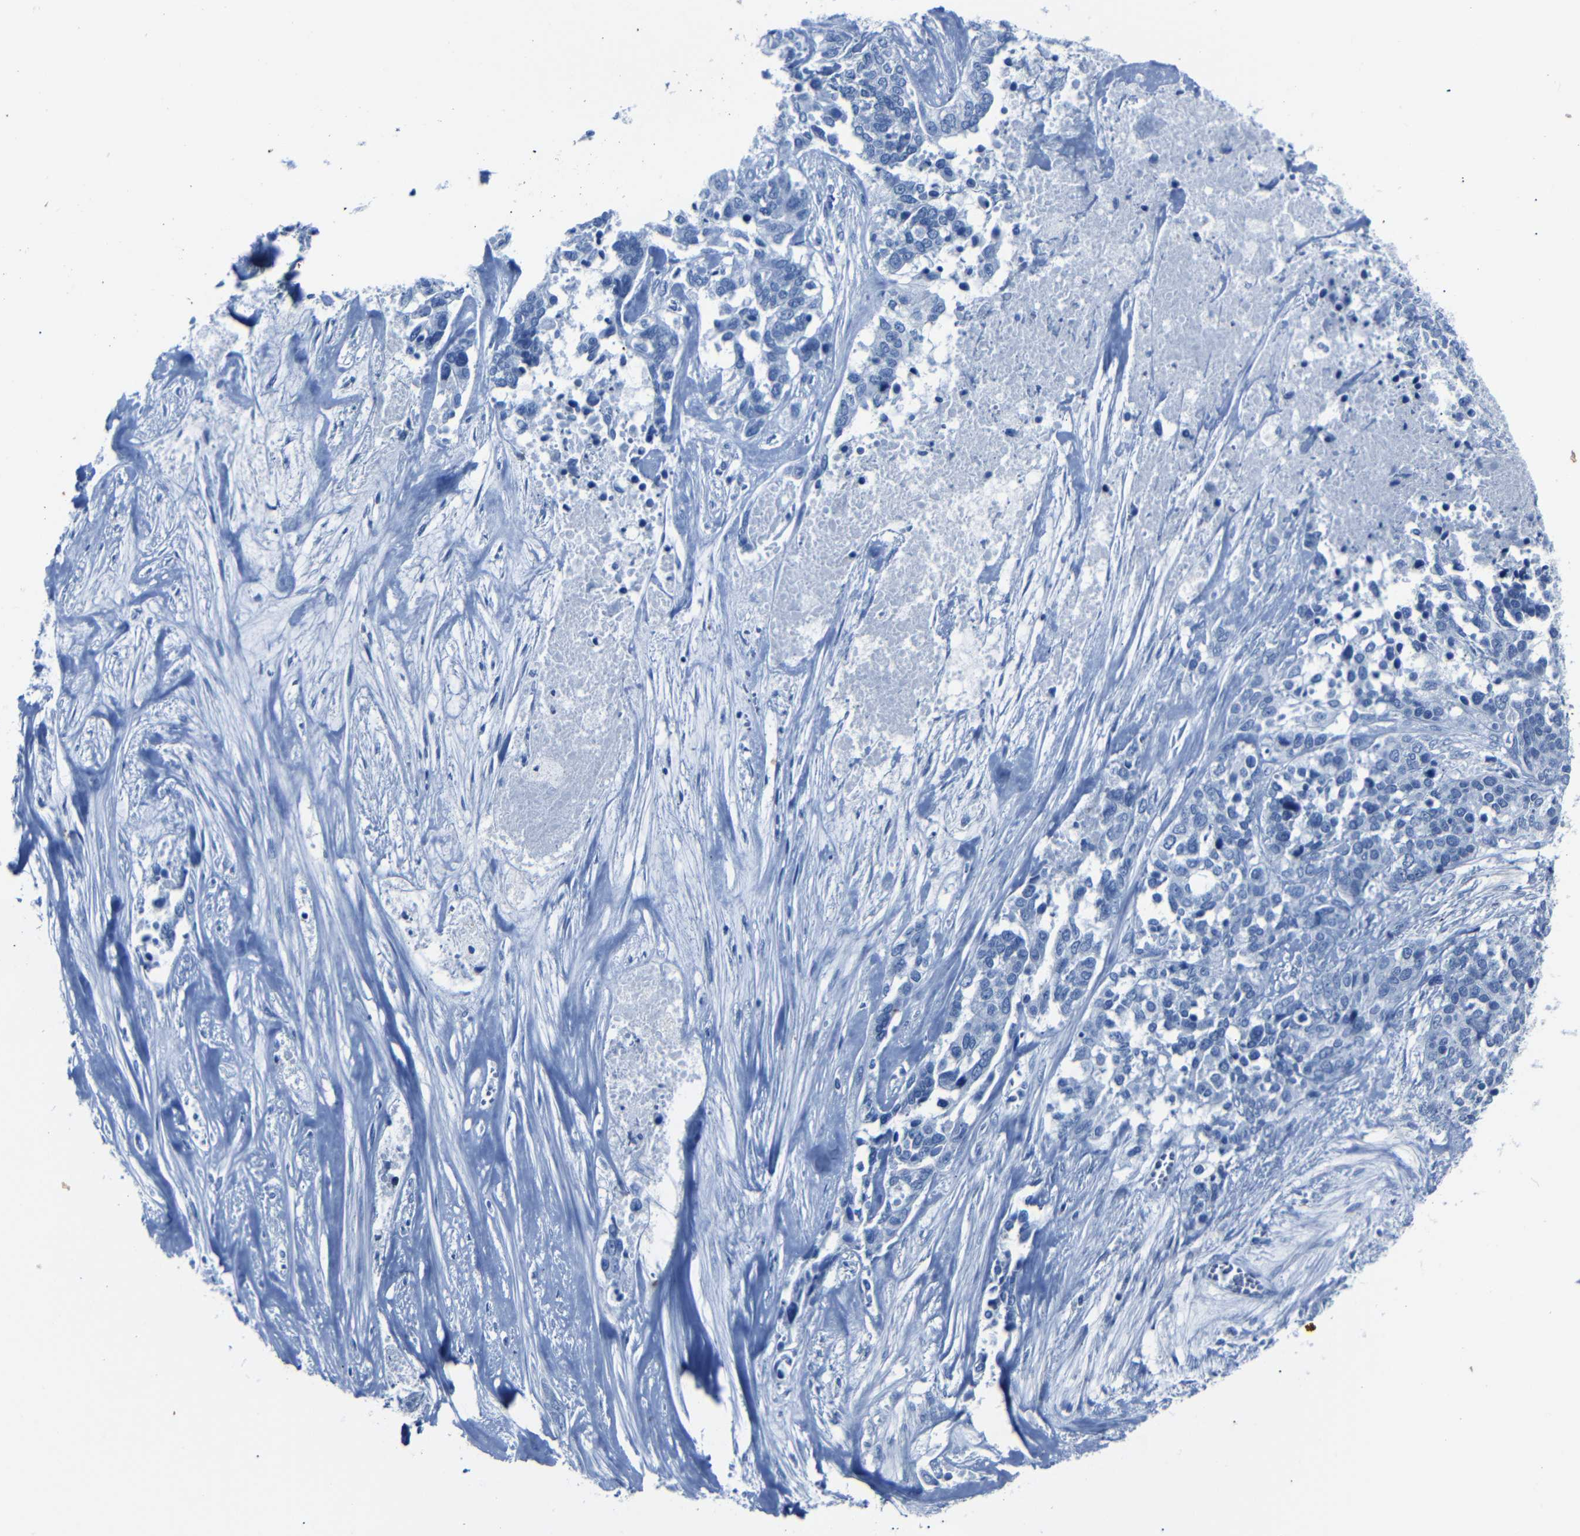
{"staining": {"intensity": "negative", "quantity": "none", "location": "none"}, "tissue": "ovarian cancer", "cell_type": "Tumor cells", "image_type": "cancer", "snomed": [{"axis": "morphology", "description": "Cystadenocarcinoma, serous, NOS"}, {"axis": "topography", "description": "Ovary"}], "caption": "Immunohistochemical staining of human ovarian serous cystadenocarcinoma exhibits no significant expression in tumor cells.", "gene": "CLDN11", "patient": {"sex": "female", "age": 44}}